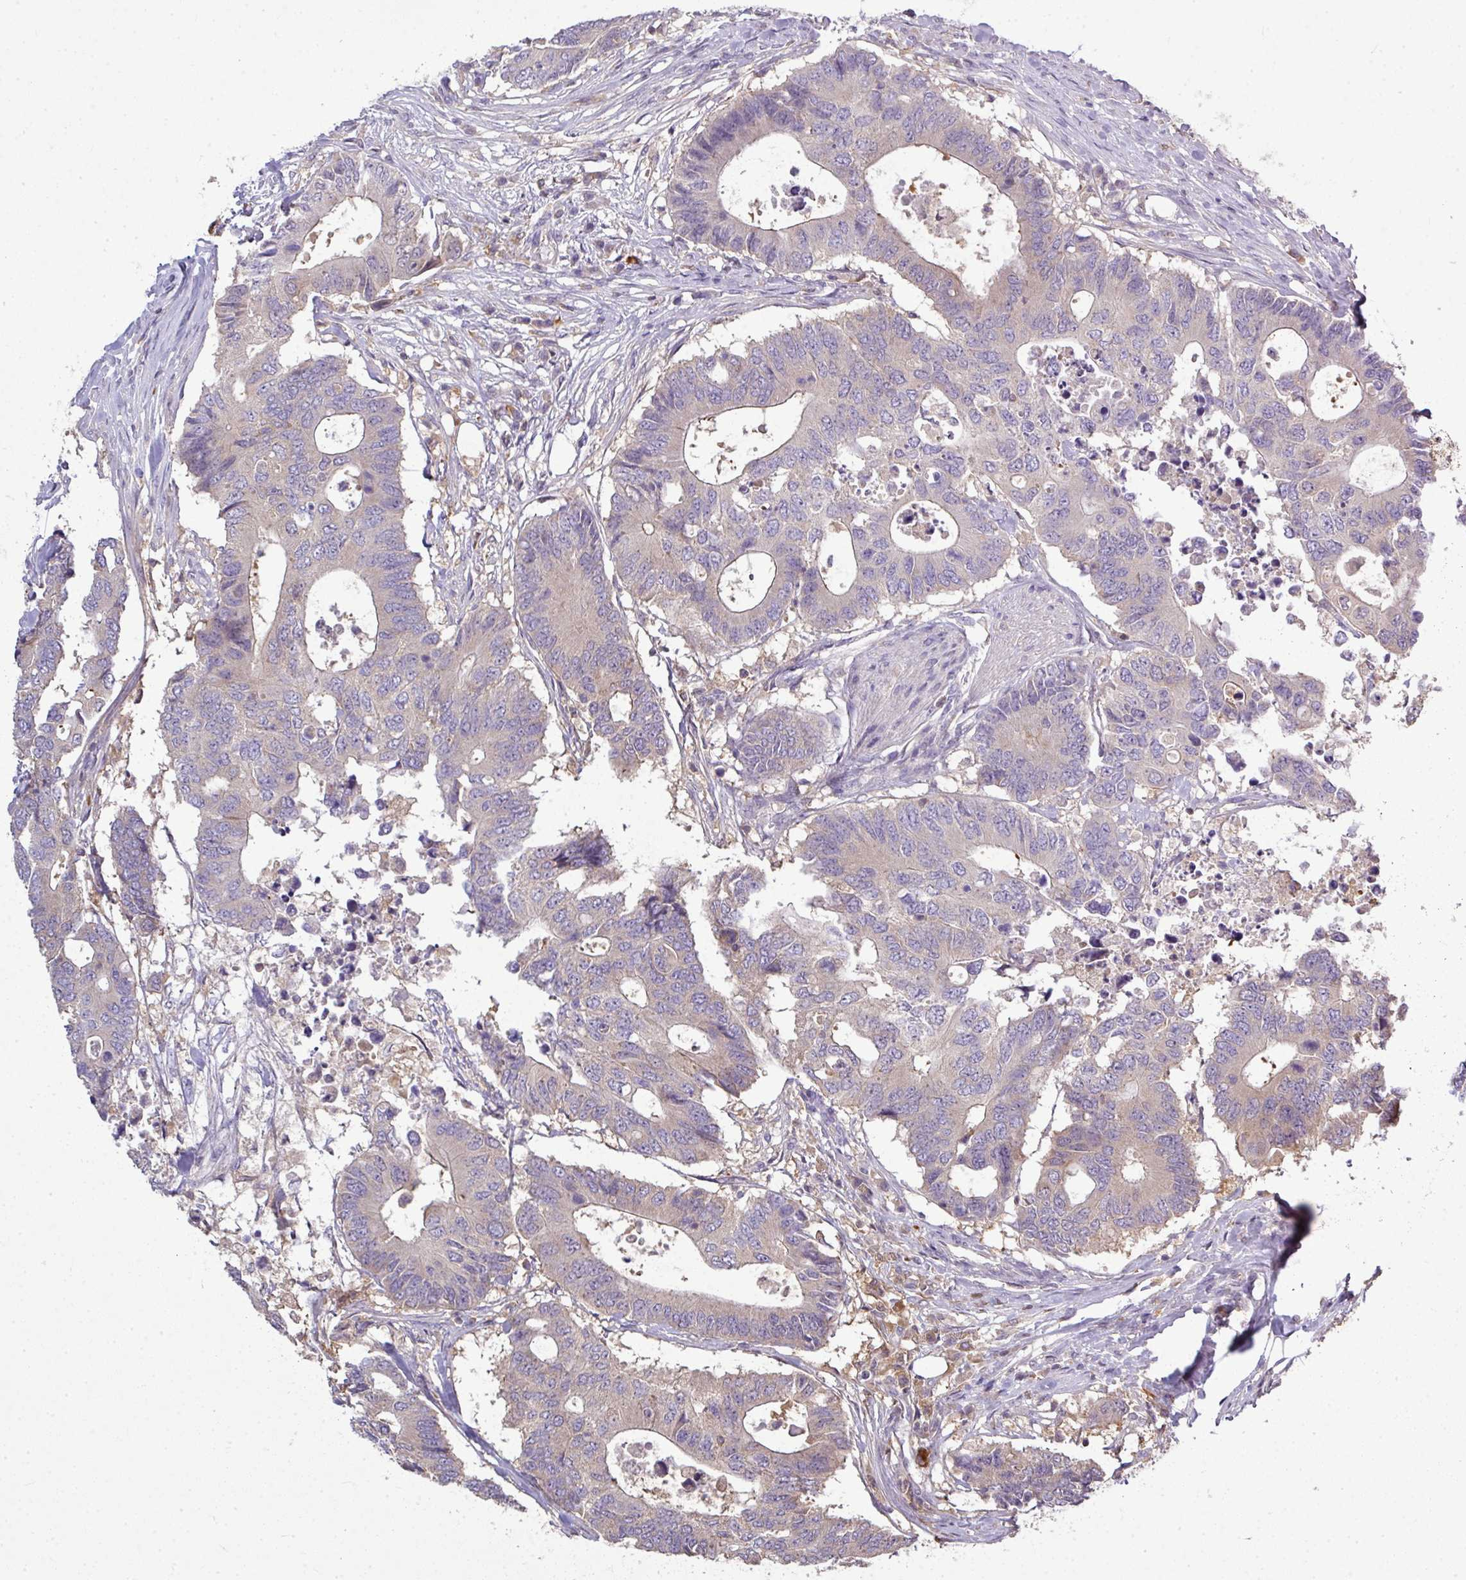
{"staining": {"intensity": "negative", "quantity": "none", "location": "none"}, "tissue": "colorectal cancer", "cell_type": "Tumor cells", "image_type": "cancer", "snomed": [{"axis": "morphology", "description": "Adenocarcinoma, NOS"}, {"axis": "topography", "description": "Colon"}], "caption": "This is a histopathology image of immunohistochemistry (IHC) staining of colorectal adenocarcinoma, which shows no expression in tumor cells.", "gene": "STAT5A", "patient": {"sex": "male", "age": 71}}